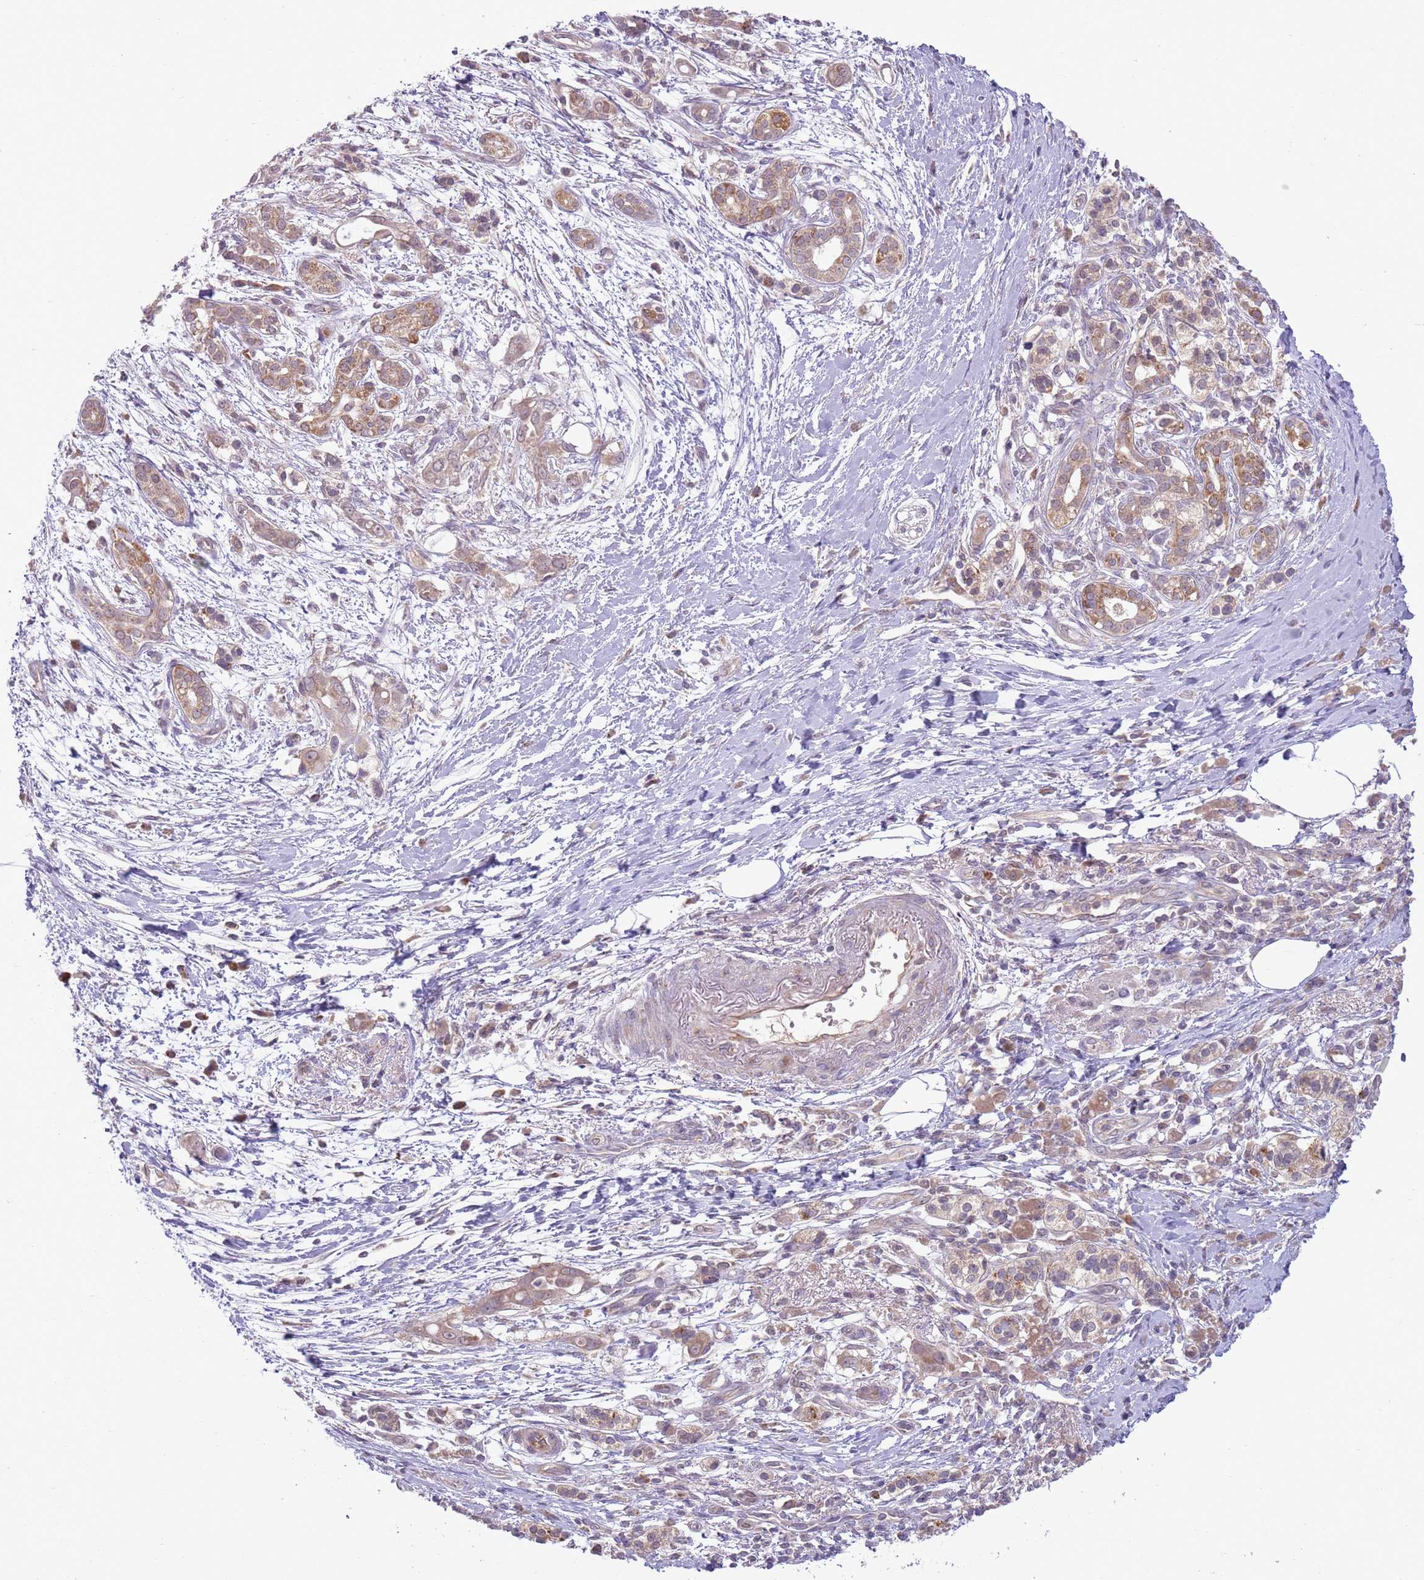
{"staining": {"intensity": "moderate", "quantity": "25%-75%", "location": "cytoplasmic/membranous"}, "tissue": "pancreatic cancer", "cell_type": "Tumor cells", "image_type": "cancer", "snomed": [{"axis": "morphology", "description": "Adenocarcinoma, NOS"}, {"axis": "topography", "description": "Pancreas"}], "caption": "Pancreatic adenocarcinoma stained with a protein marker displays moderate staining in tumor cells.", "gene": "SKOR2", "patient": {"sex": "male", "age": 71}}